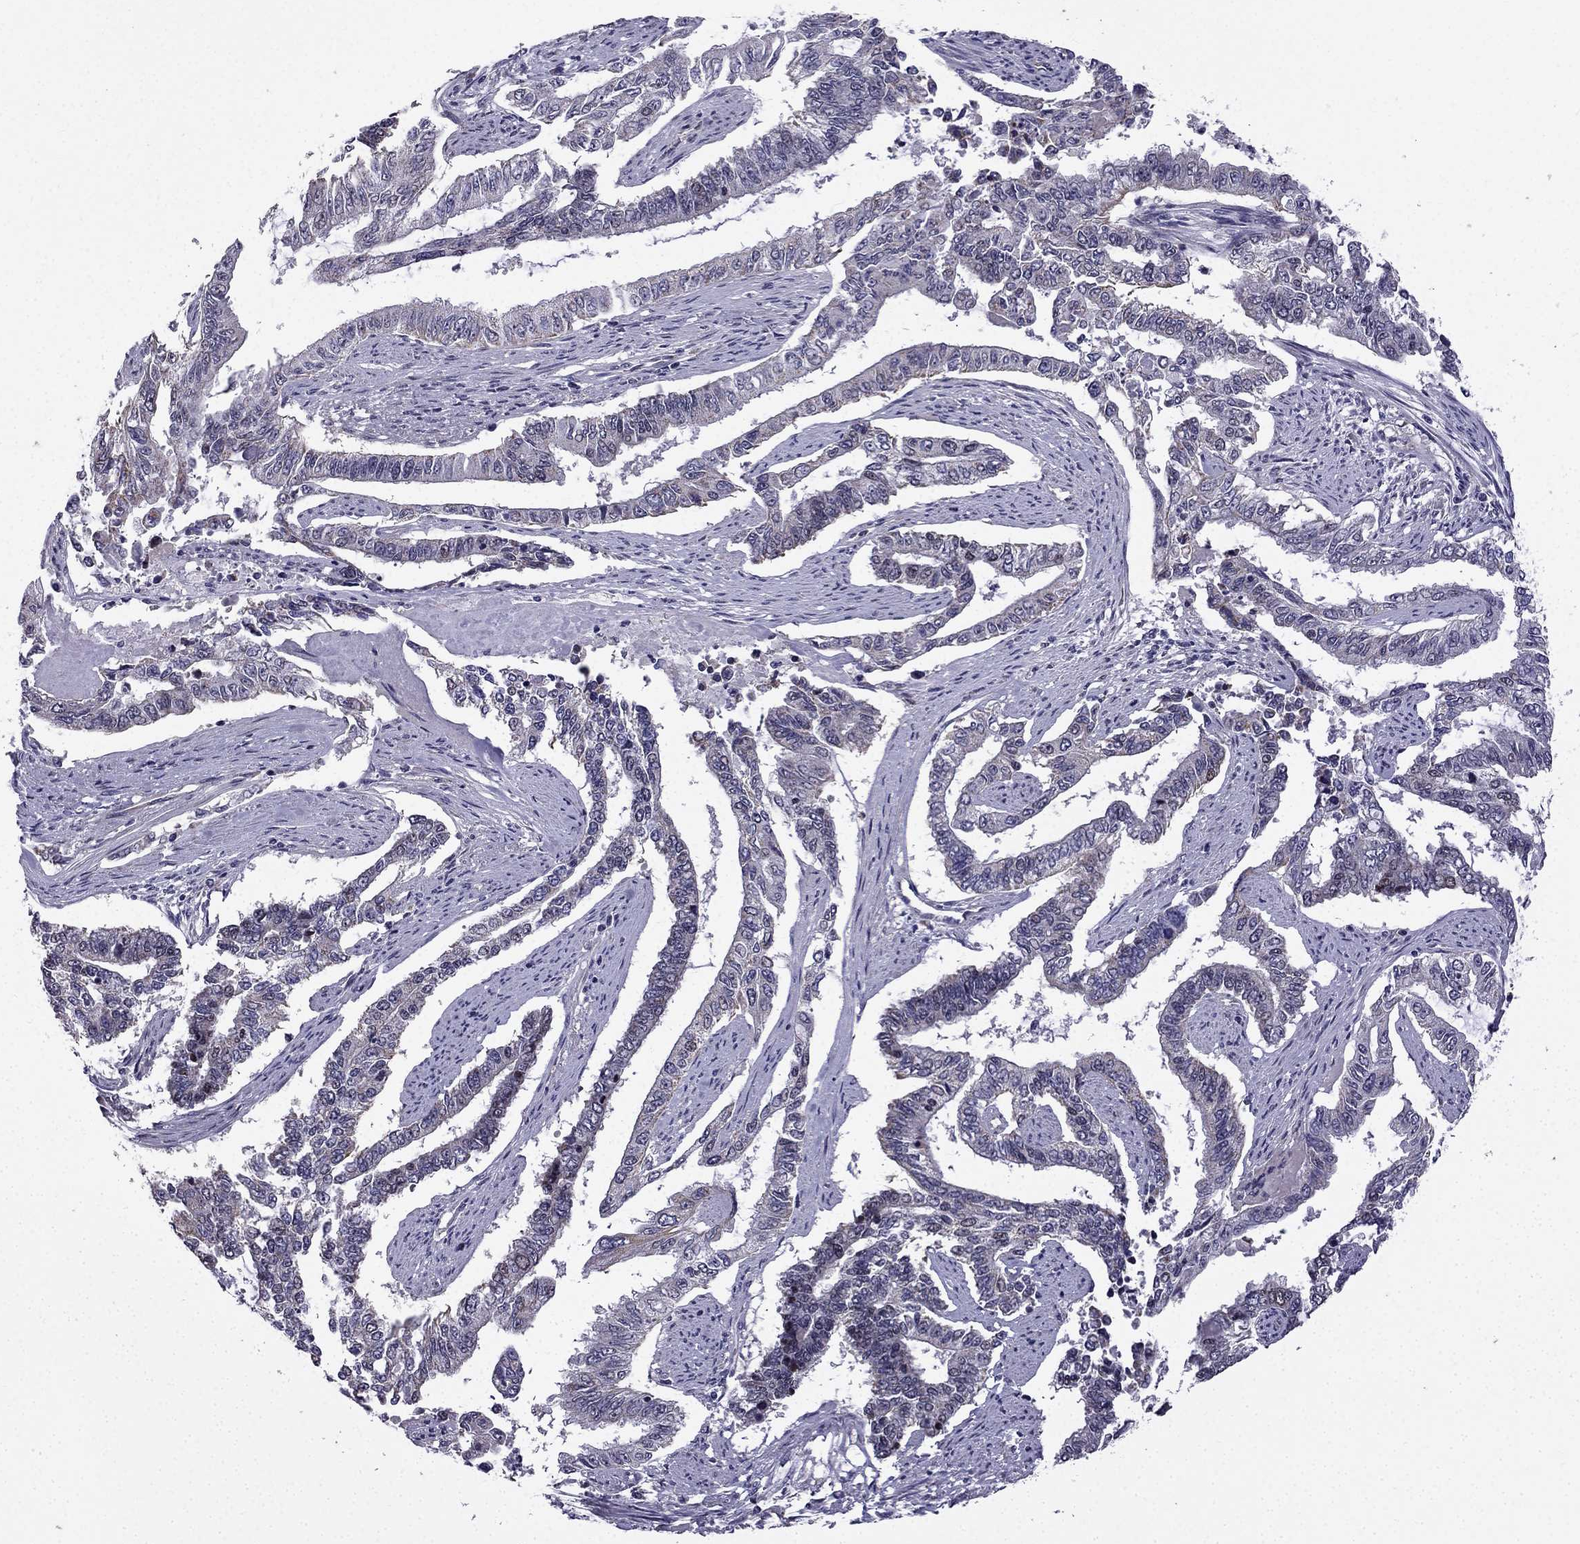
{"staining": {"intensity": "weak", "quantity": "25%-75%", "location": "cytoplasmic/membranous"}, "tissue": "endometrial cancer", "cell_type": "Tumor cells", "image_type": "cancer", "snomed": [{"axis": "morphology", "description": "Adenocarcinoma, NOS"}, {"axis": "topography", "description": "Uterus"}], "caption": "The immunohistochemical stain labels weak cytoplasmic/membranous expression in tumor cells of endometrial cancer (adenocarcinoma) tissue.", "gene": "SLC6A2", "patient": {"sex": "female", "age": 59}}